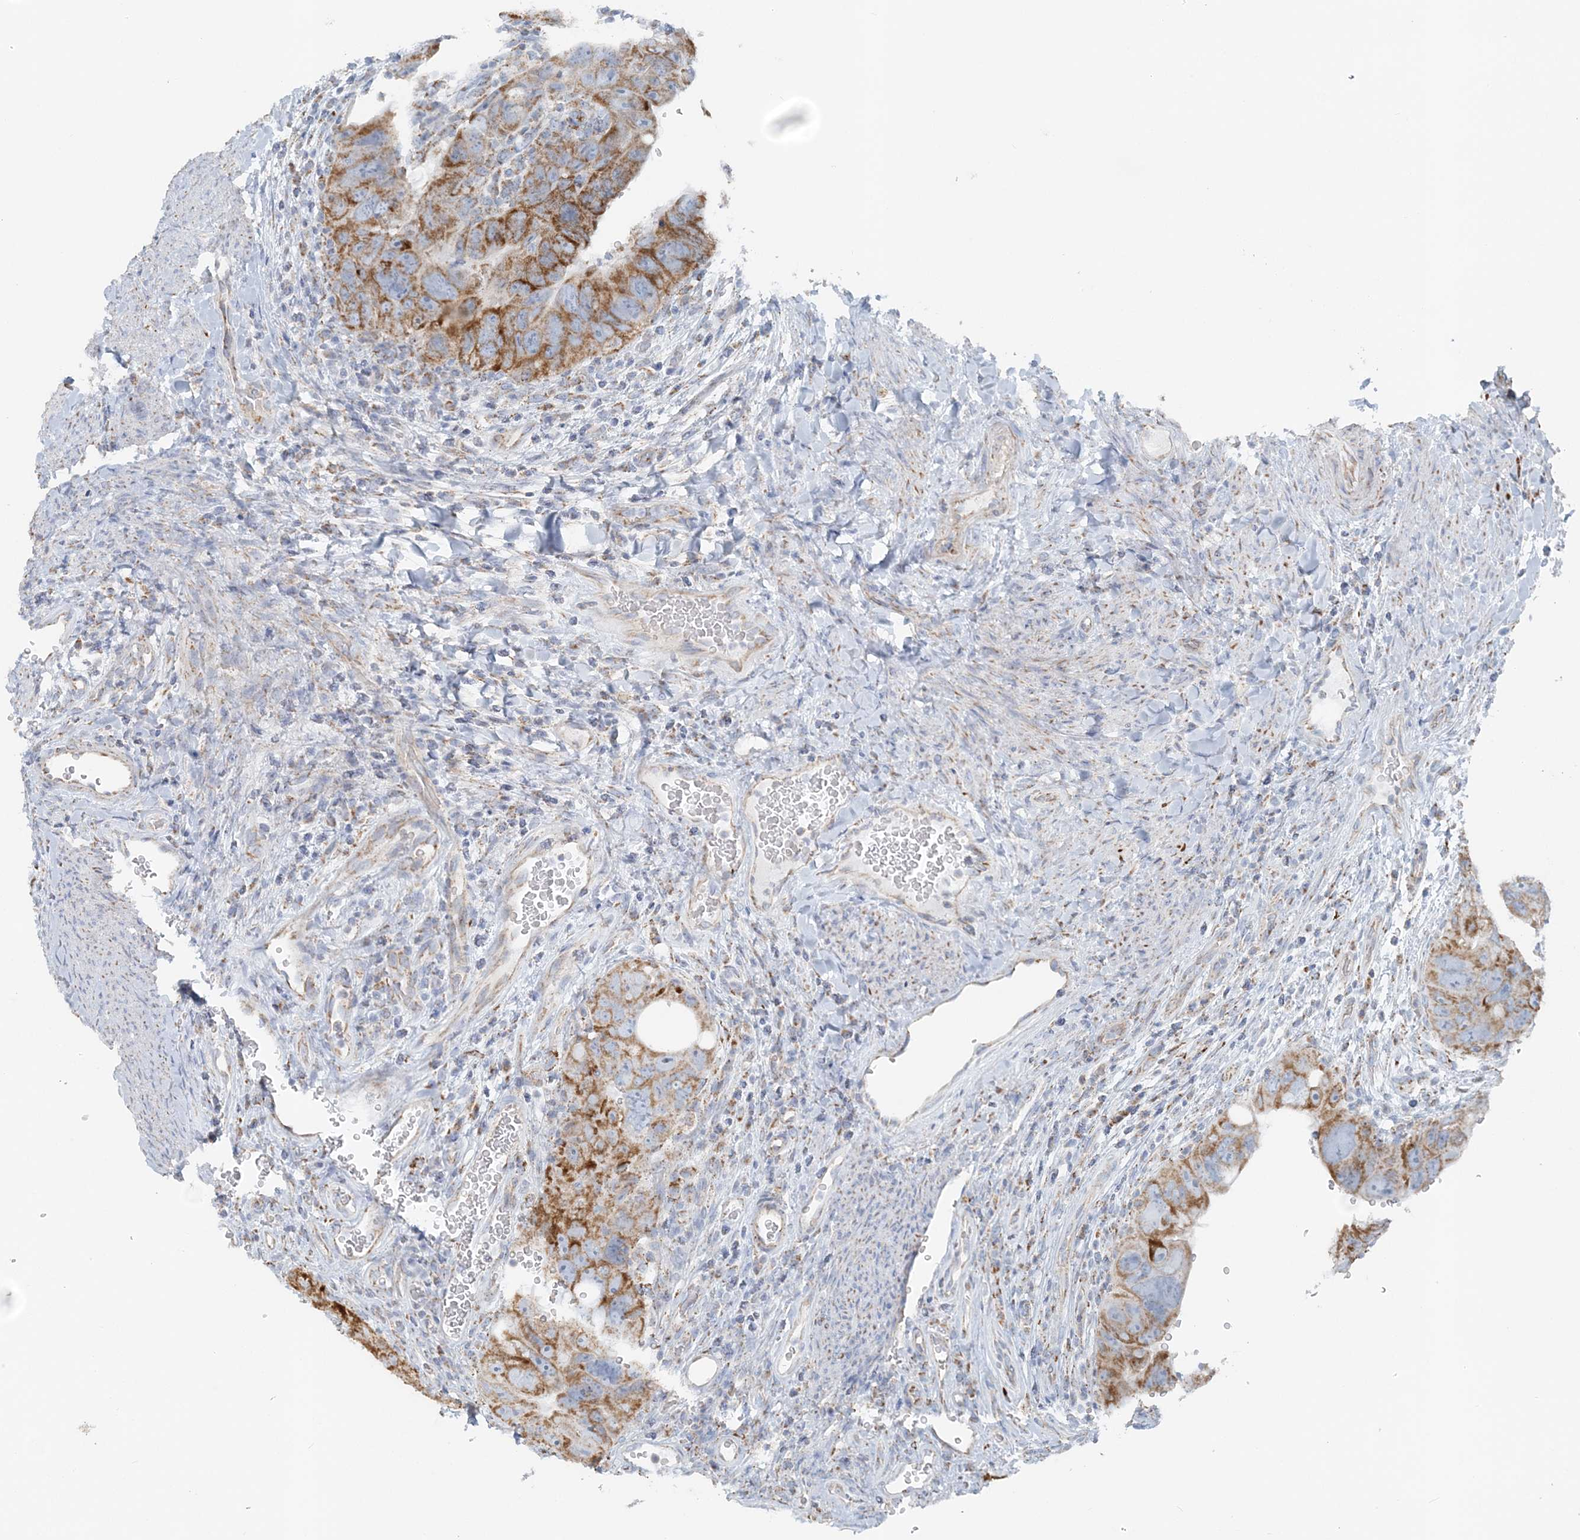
{"staining": {"intensity": "moderate", "quantity": ">75%", "location": "cytoplasmic/membranous"}, "tissue": "colorectal cancer", "cell_type": "Tumor cells", "image_type": "cancer", "snomed": [{"axis": "morphology", "description": "Adenocarcinoma, NOS"}, {"axis": "topography", "description": "Rectum"}], "caption": "A micrograph showing moderate cytoplasmic/membranous positivity in about >75% of tumor cells in colorectal adenocarcinoma, as visualized by brown immunohistochemical staining.", "gene": "PCCB", "patient": {"sex": "male", "age": 59}}